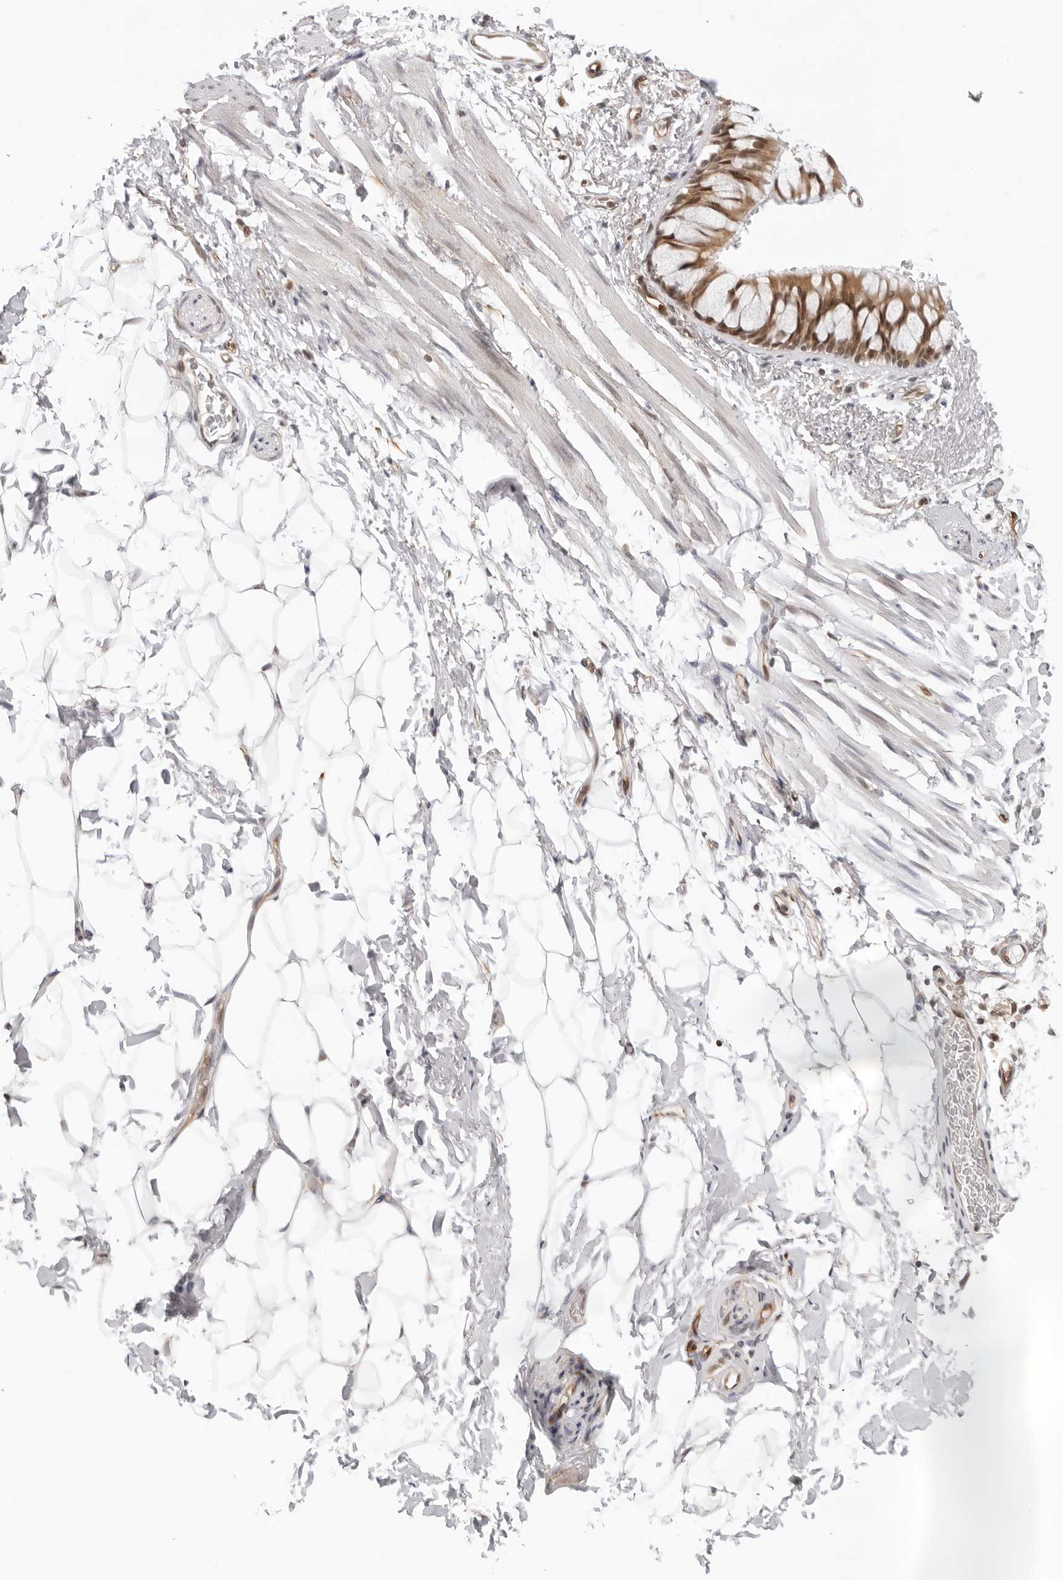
{"staining": {"intensity": "moderate", "quantity": ">75%", "location": "nuclear"}, "tissue": "adipose tissue", "cell_type": "Adipocytes", "image_type": "normal", "snomed": [{"axis": "morphology", "description": "Normal tissue, NOS"}, {"axis": "topography", "description": "Cartilage tissue"}, {"axis": "topography", "description": "Bronchus"}], "caption": "High-magnification brightfield microscopy of normal adipose tissue stained with DAB (3,3'-diaminobenzidine) (brown) and counterstained with hematoxylin (blue). adipocytes exhibit moderate nuclear positivity is appreciated in approximately>75% of cells.", "gene": "ITGB3BP", "patient": {"sex": "female", "age": 73}}